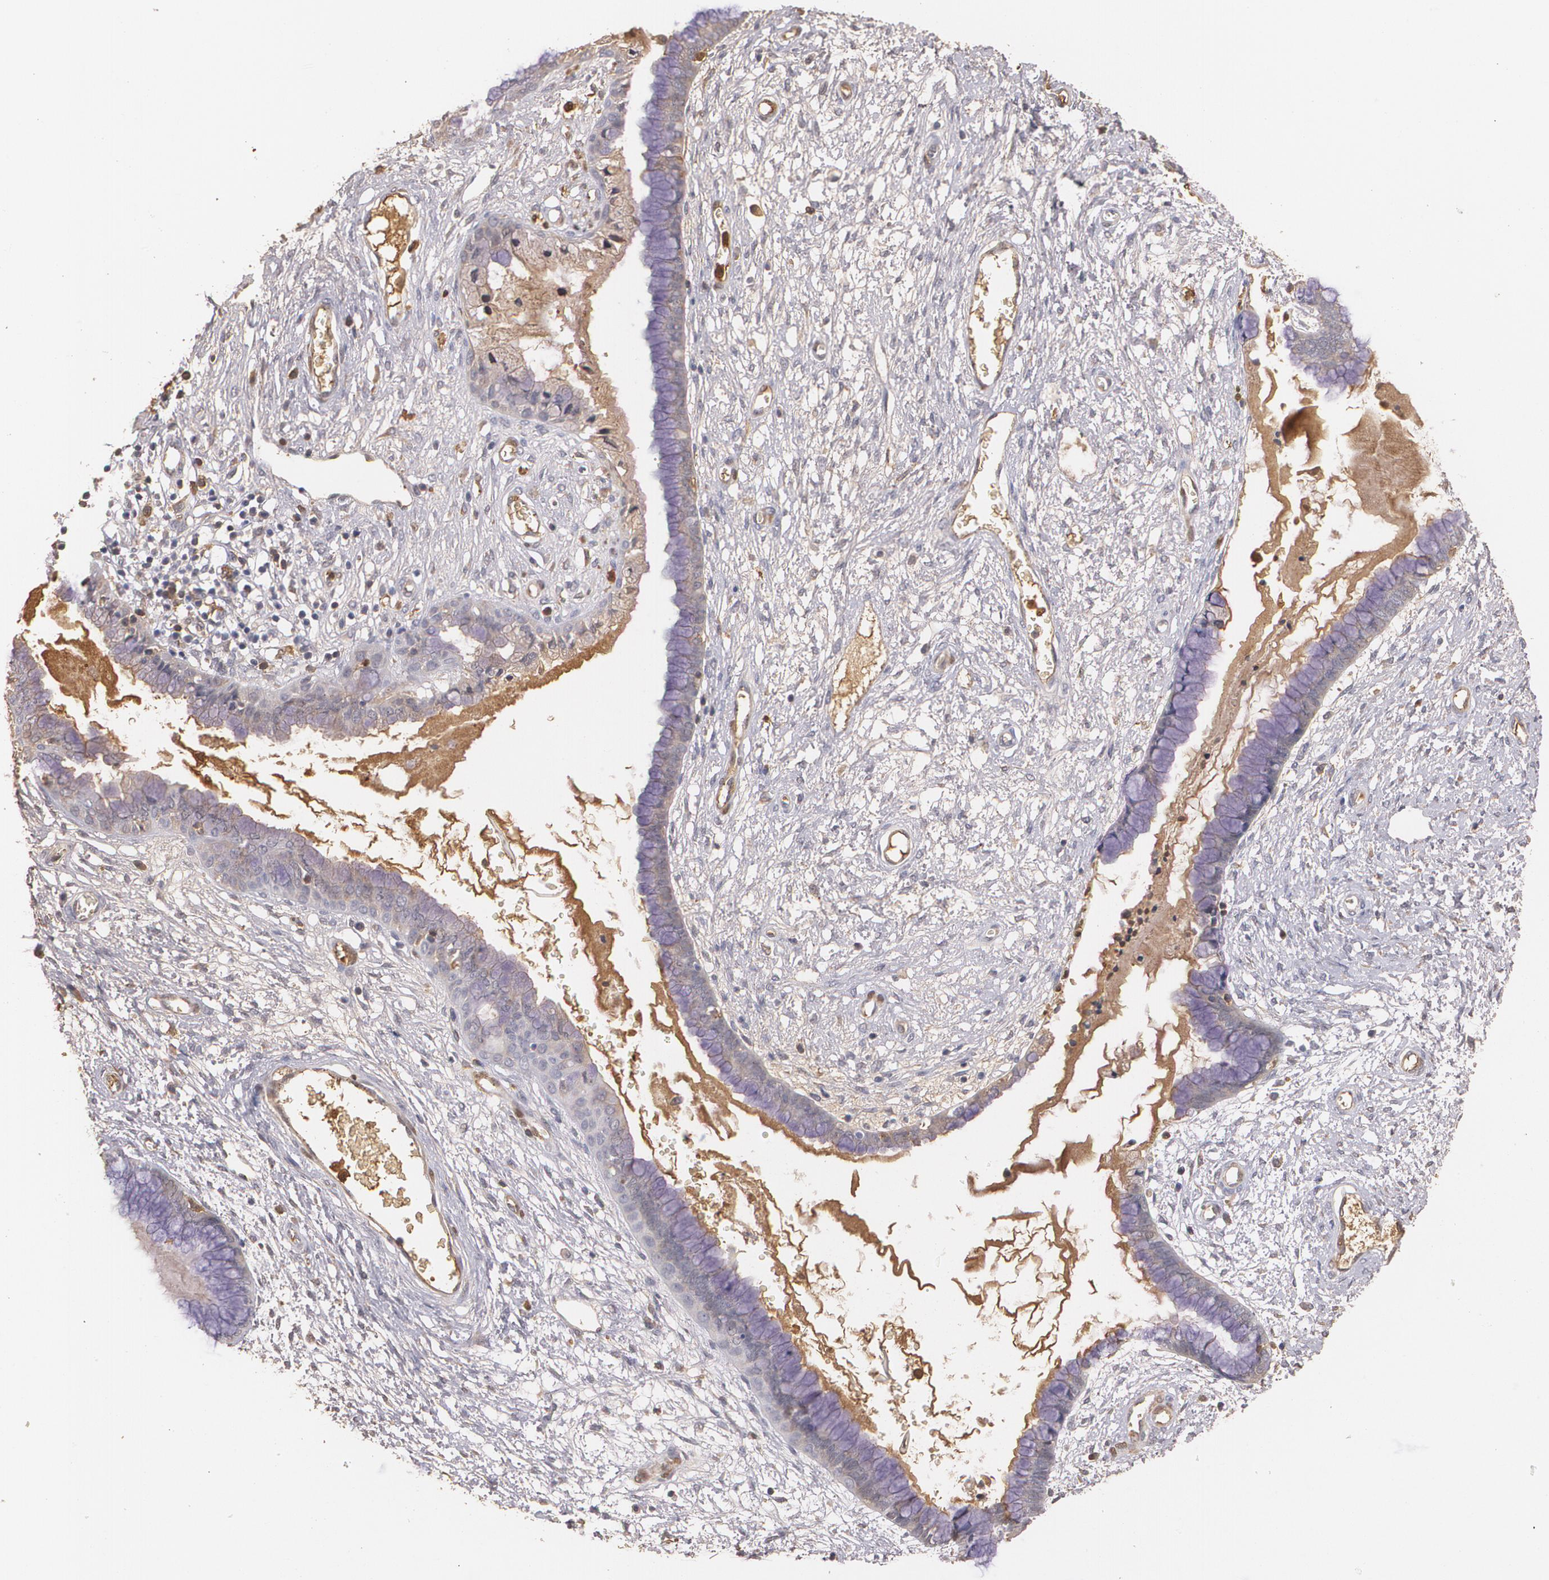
{"staining": {"intensity": "weak", "quantity": "25%-75%", "location": "cytoplasmic/membranous"}, "tissue": "cervix", "cell_type": "Glandular cells", "image_type": "normal", "snomed": [{"axis": "morphology", "description": "Normal tissue, NOS"}, {"axis": "topography", "description": "Cervix"}], "caption": "Immunohistochemistry (IHC) staining of normal cervix, which displays low levels of weak cytoplasmic/membranous expression in approximately 25%-75% of glandular cells indicating weak cytoplasmic/membranous protein expression. The staining was performed using DAB (brown) for protein detection and nuclei were counterstained in hematoxylin (blue).", "gene": "PTS", "patient": {"sex": "female", "age": 55}}